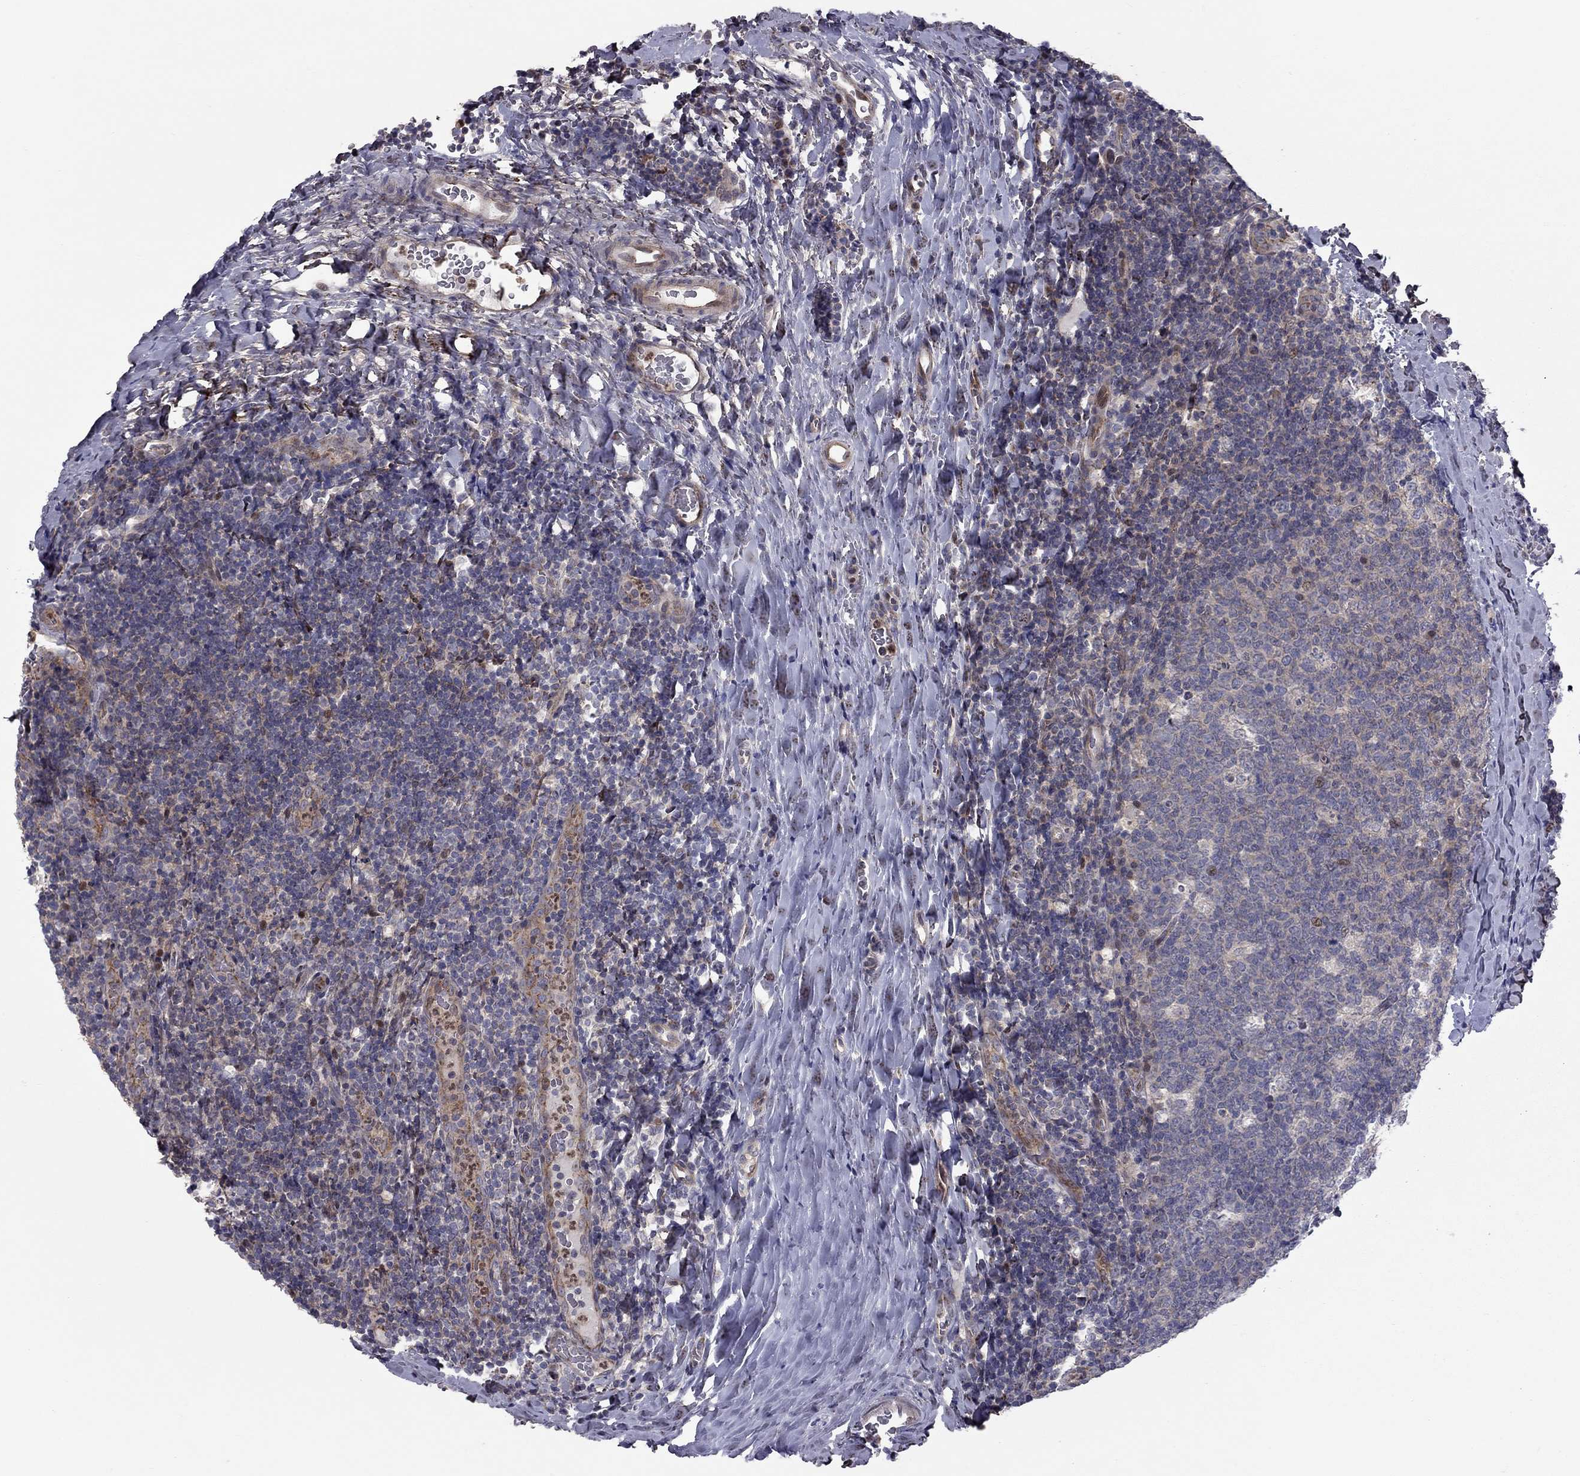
{"staining": {"intensity": "moderate", "quantity": "<25%", "location": "nuclear"}, "tissue": "tonsil", "cell_type": "Germinal center cells", "image_type": "normal", "snomed": [{"axis": "morphology", "description": "Normal tissue, NOS"}, {"axis": "topography", "description": "Tonsil"}], "caption": "Germinal center cells show low levels of moderate nuclear positivity in approximately <25% of cells in benign human tonsil. The staining is performed using DAB (3,3'-diaminobenzidine) brown chromogen to label protein expression. The nuclei are counter-stained blue using hematoxylin.", "gene": "DUSP7", "patient": {"sex": "male", "age": 17}}